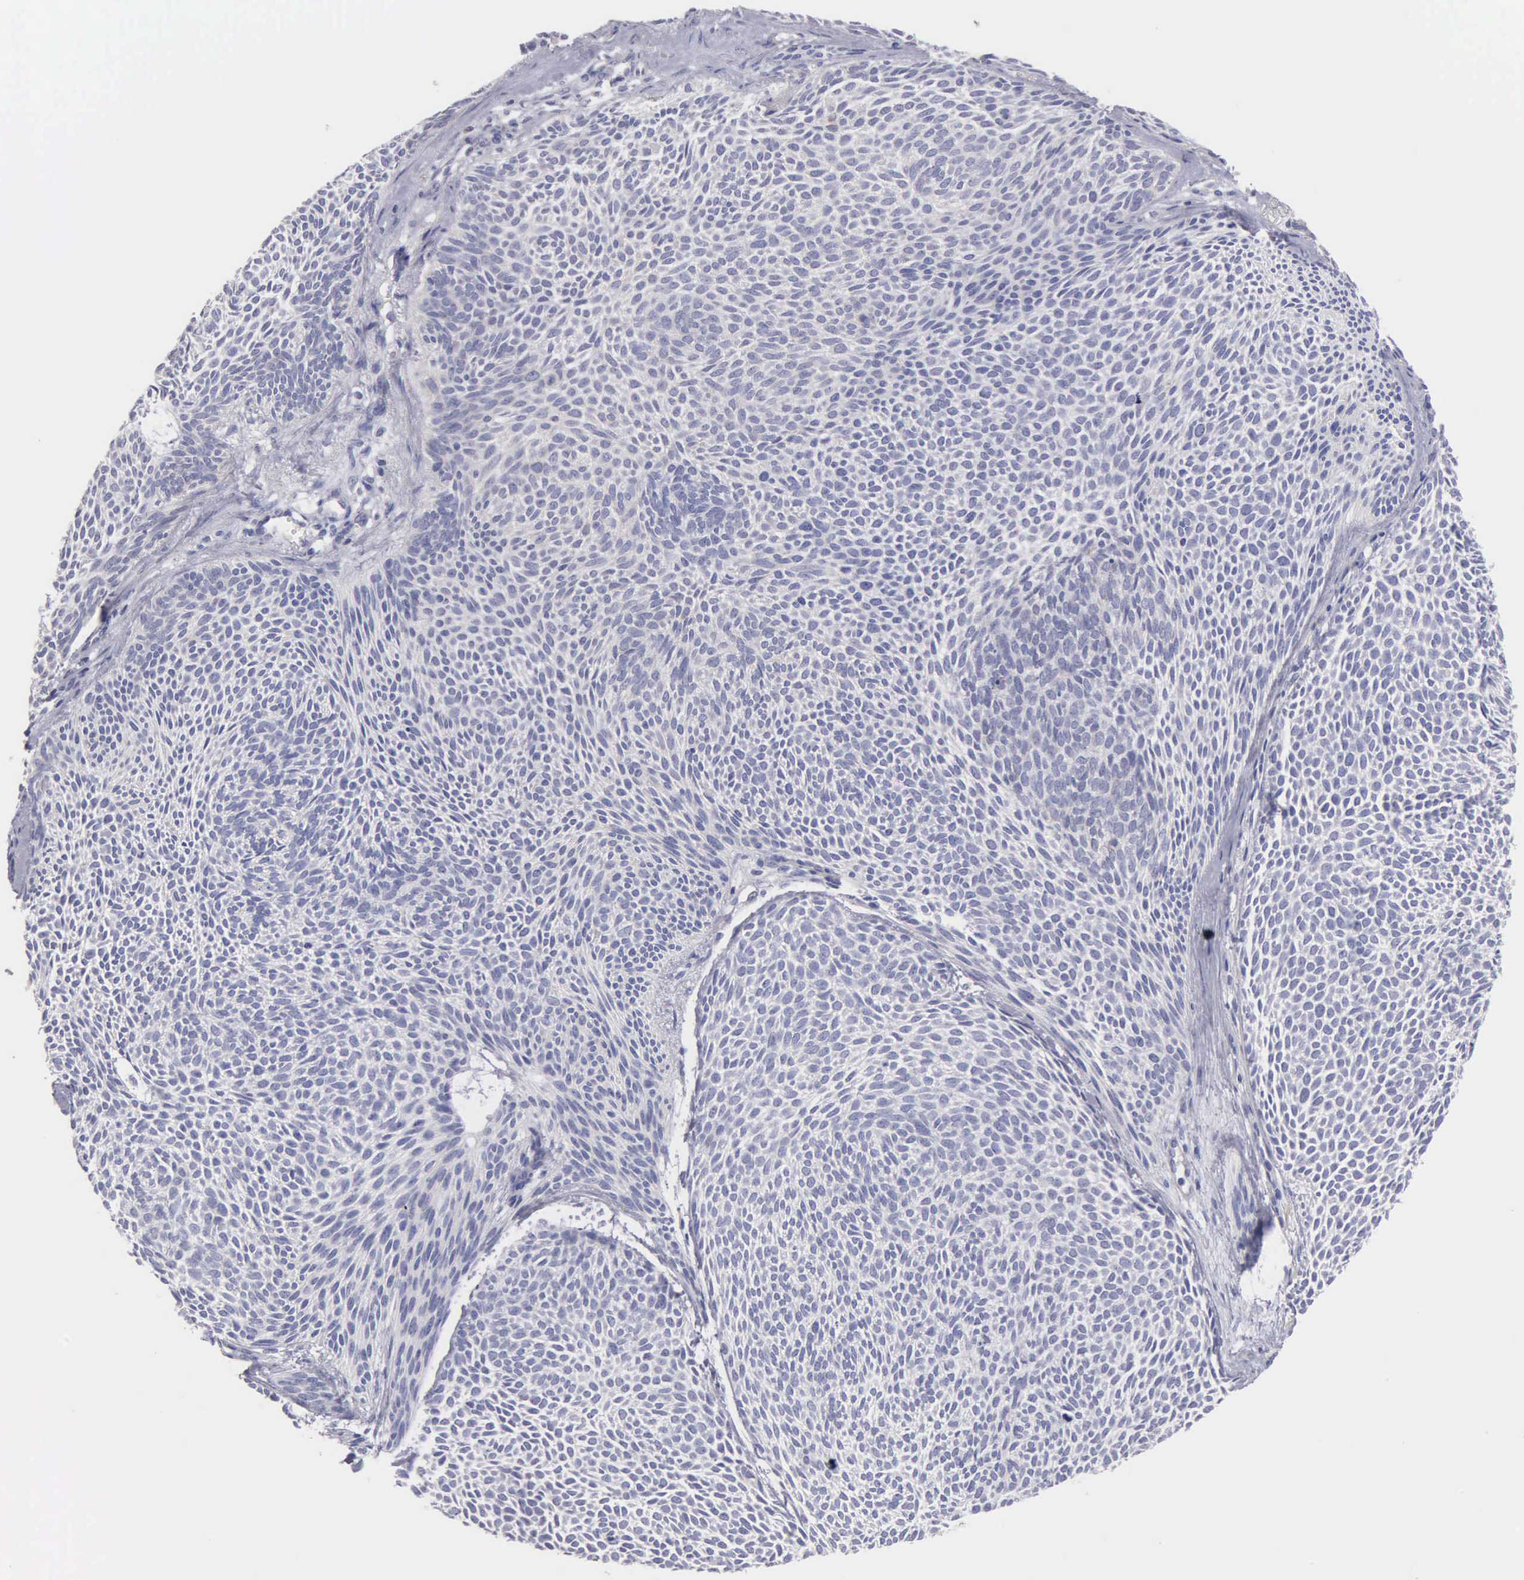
{"staining": {"intensity": "negative", "quantity": "none", "location": "none"}, "tissue": "skin cancer", "cell_type": "Tumor cells", "image_type": "cancer", "snomed": [{"axis": "morphology", "description": "Basal cell carcinoma"}, {"axis": "topography", "description": "Skin"}], "caption": "Immunohistochemical staining of human skin basal cell carcinoma displays no significant staining in tumor cells.", "gene": "APP", "patient": {"sex": "male", "age": 84}}